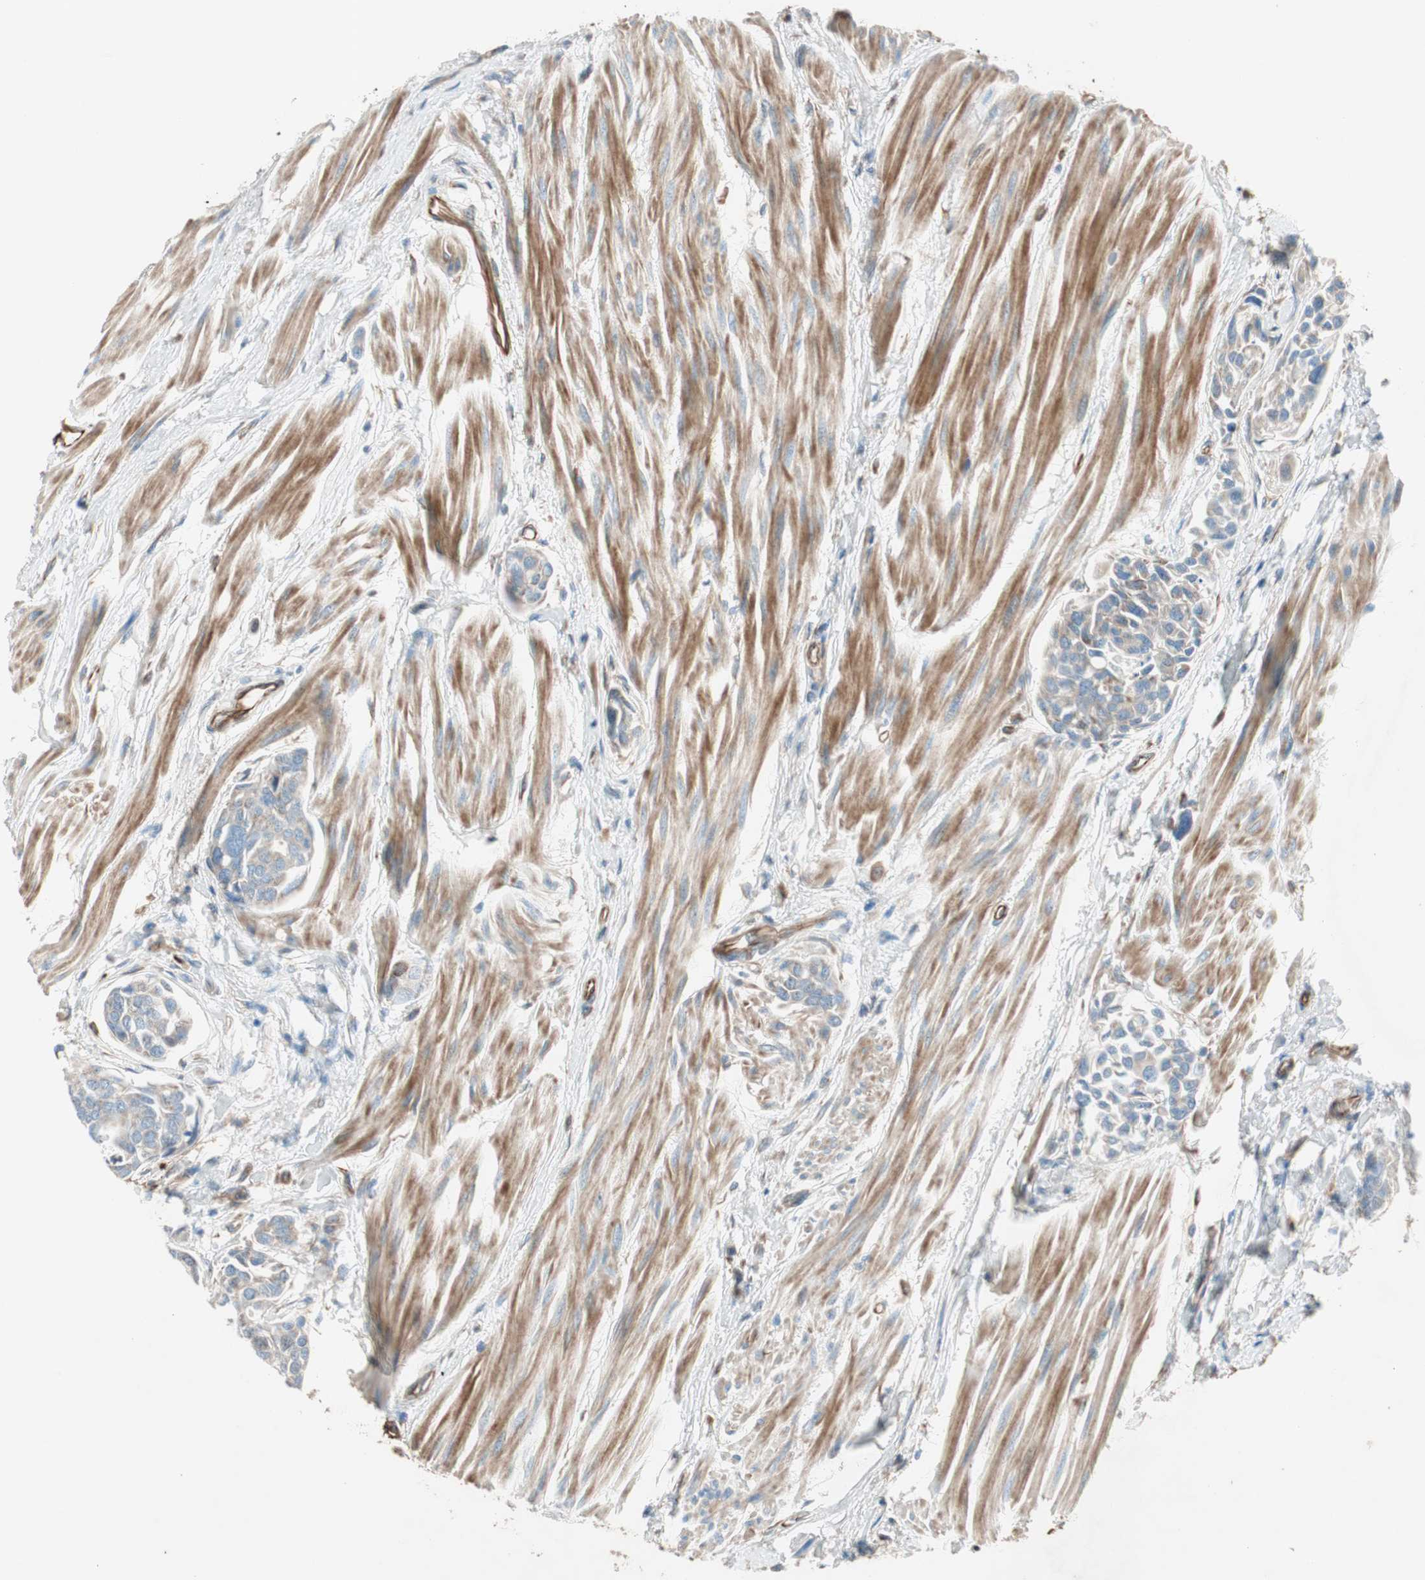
{"staining": {"intensity": "negative", "quantity": "none", "location": "none"}, "tissue": "urothelial cancer", "cell_type": "Tumor cells", "image_type": "cancer", "snomed": [{"axis": "morphology", "description": "Urothelial carcinoma, High grade"}, {"axis": "topography", "description": "Urinary bladder"}], "caption": "IHC of urothelial carcinoma (high-grade) demonstrates no staining in tumor cells. (DAB (3,3'-diaminobenzidine) immunohistochemistry visualized using brightfield microscopy, high magnification).", "gene": "SRCIN1", "patient": {"sex": "male", "age": 78}}